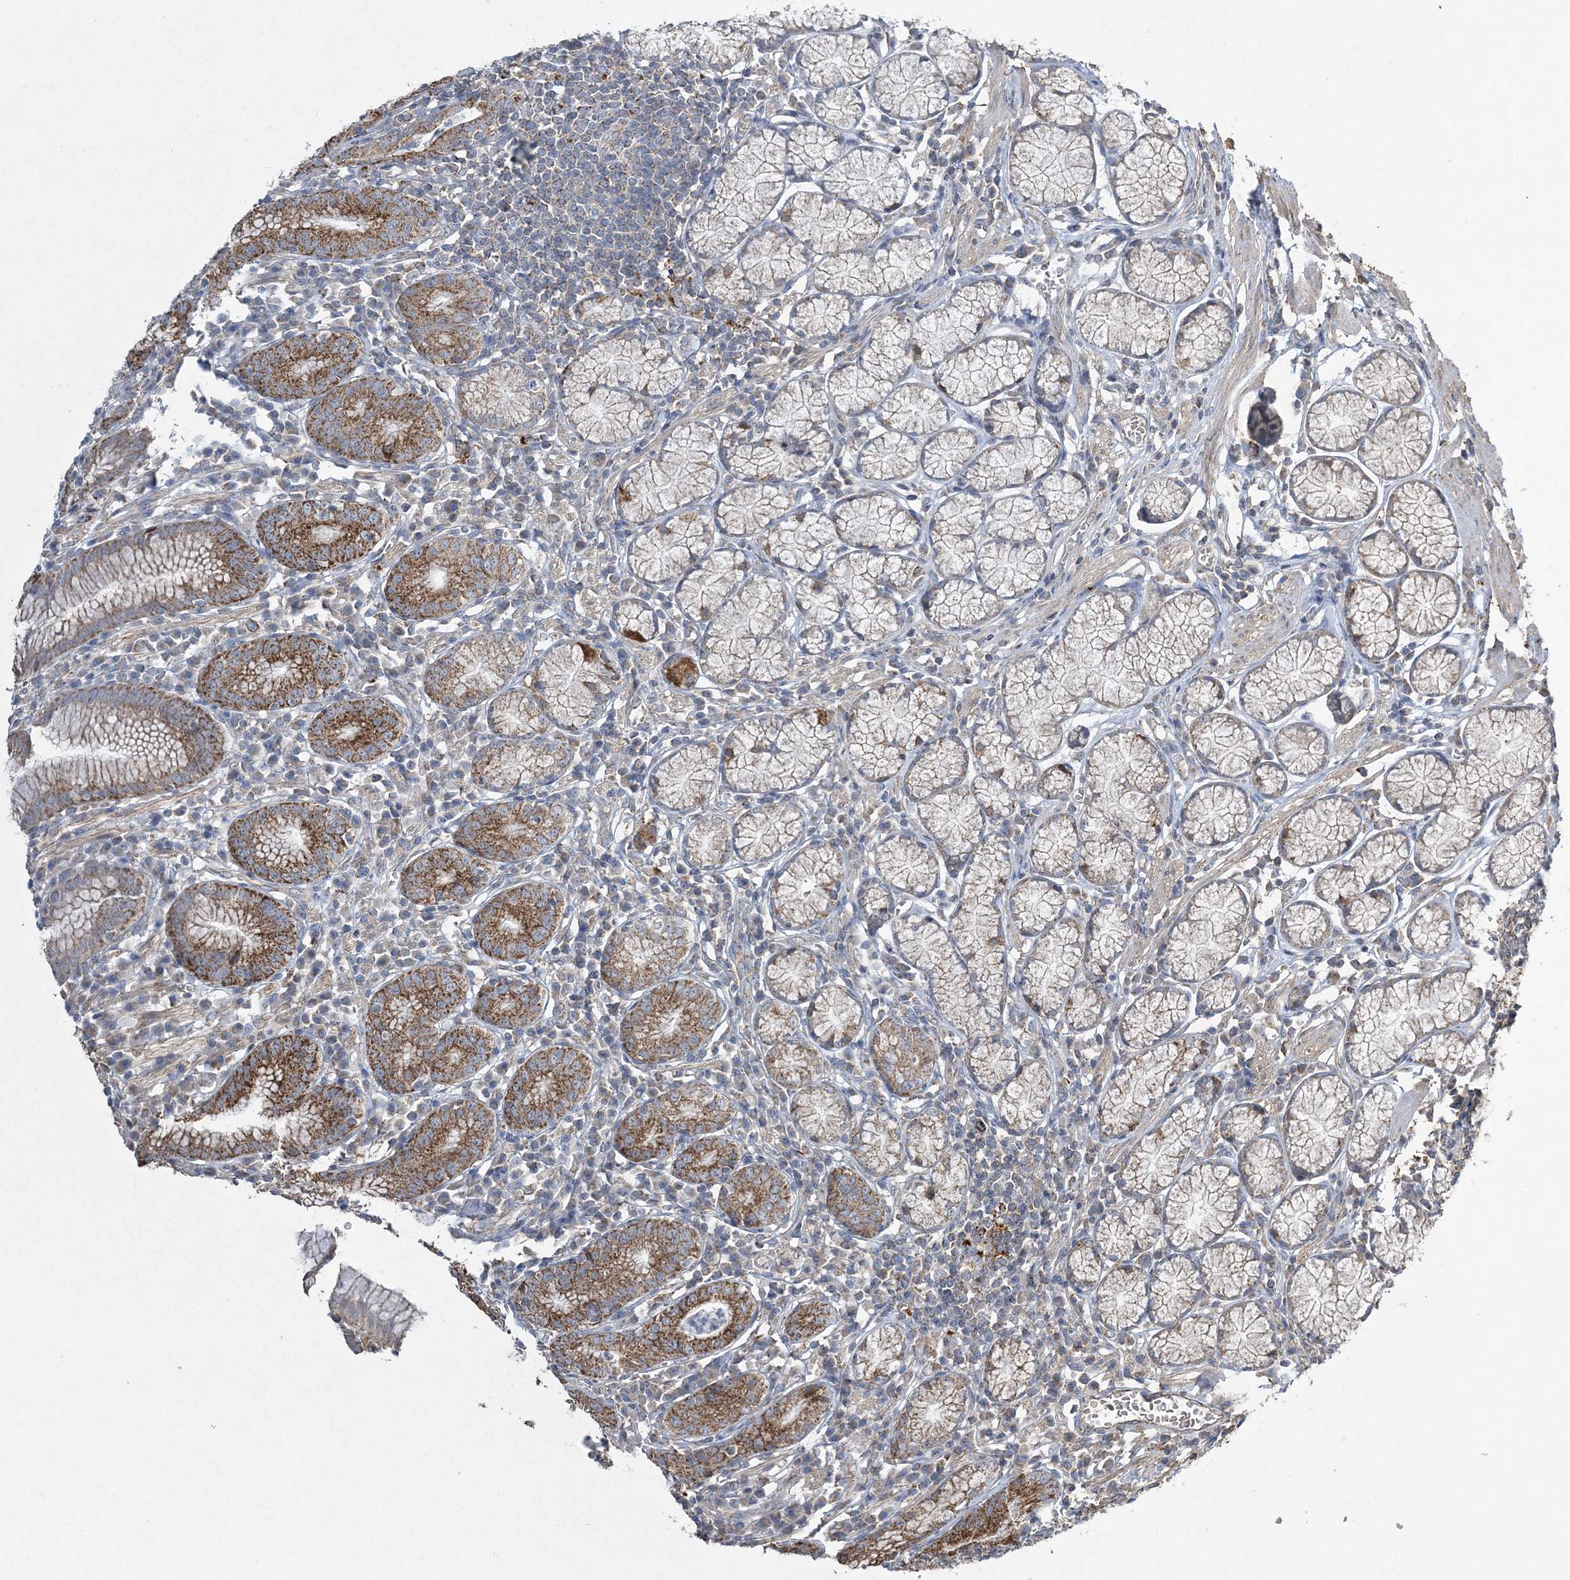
{"staining": {"intensity": "moderate", "quantity": ">75%", "location": "cytoplasmic/membranous"}, "tissue": "stomach", "cell_type": "Glandular cells", "image_type": "normal", "snomed": [{"axis": "morphology", "description": "Normal tissue, NOS"}, {"axis": "topography", "description": "Stomach"}], "caption": "Protein expression analysis of unremarkable human stomach reveals moderate cytoplasmic/membranous staining in about >75% of glandular cells. (DAB IHC with brightfield microscopy, high magnification).", "gene": "GRSF1", "patient": {"sex": "male", "age": 55}}